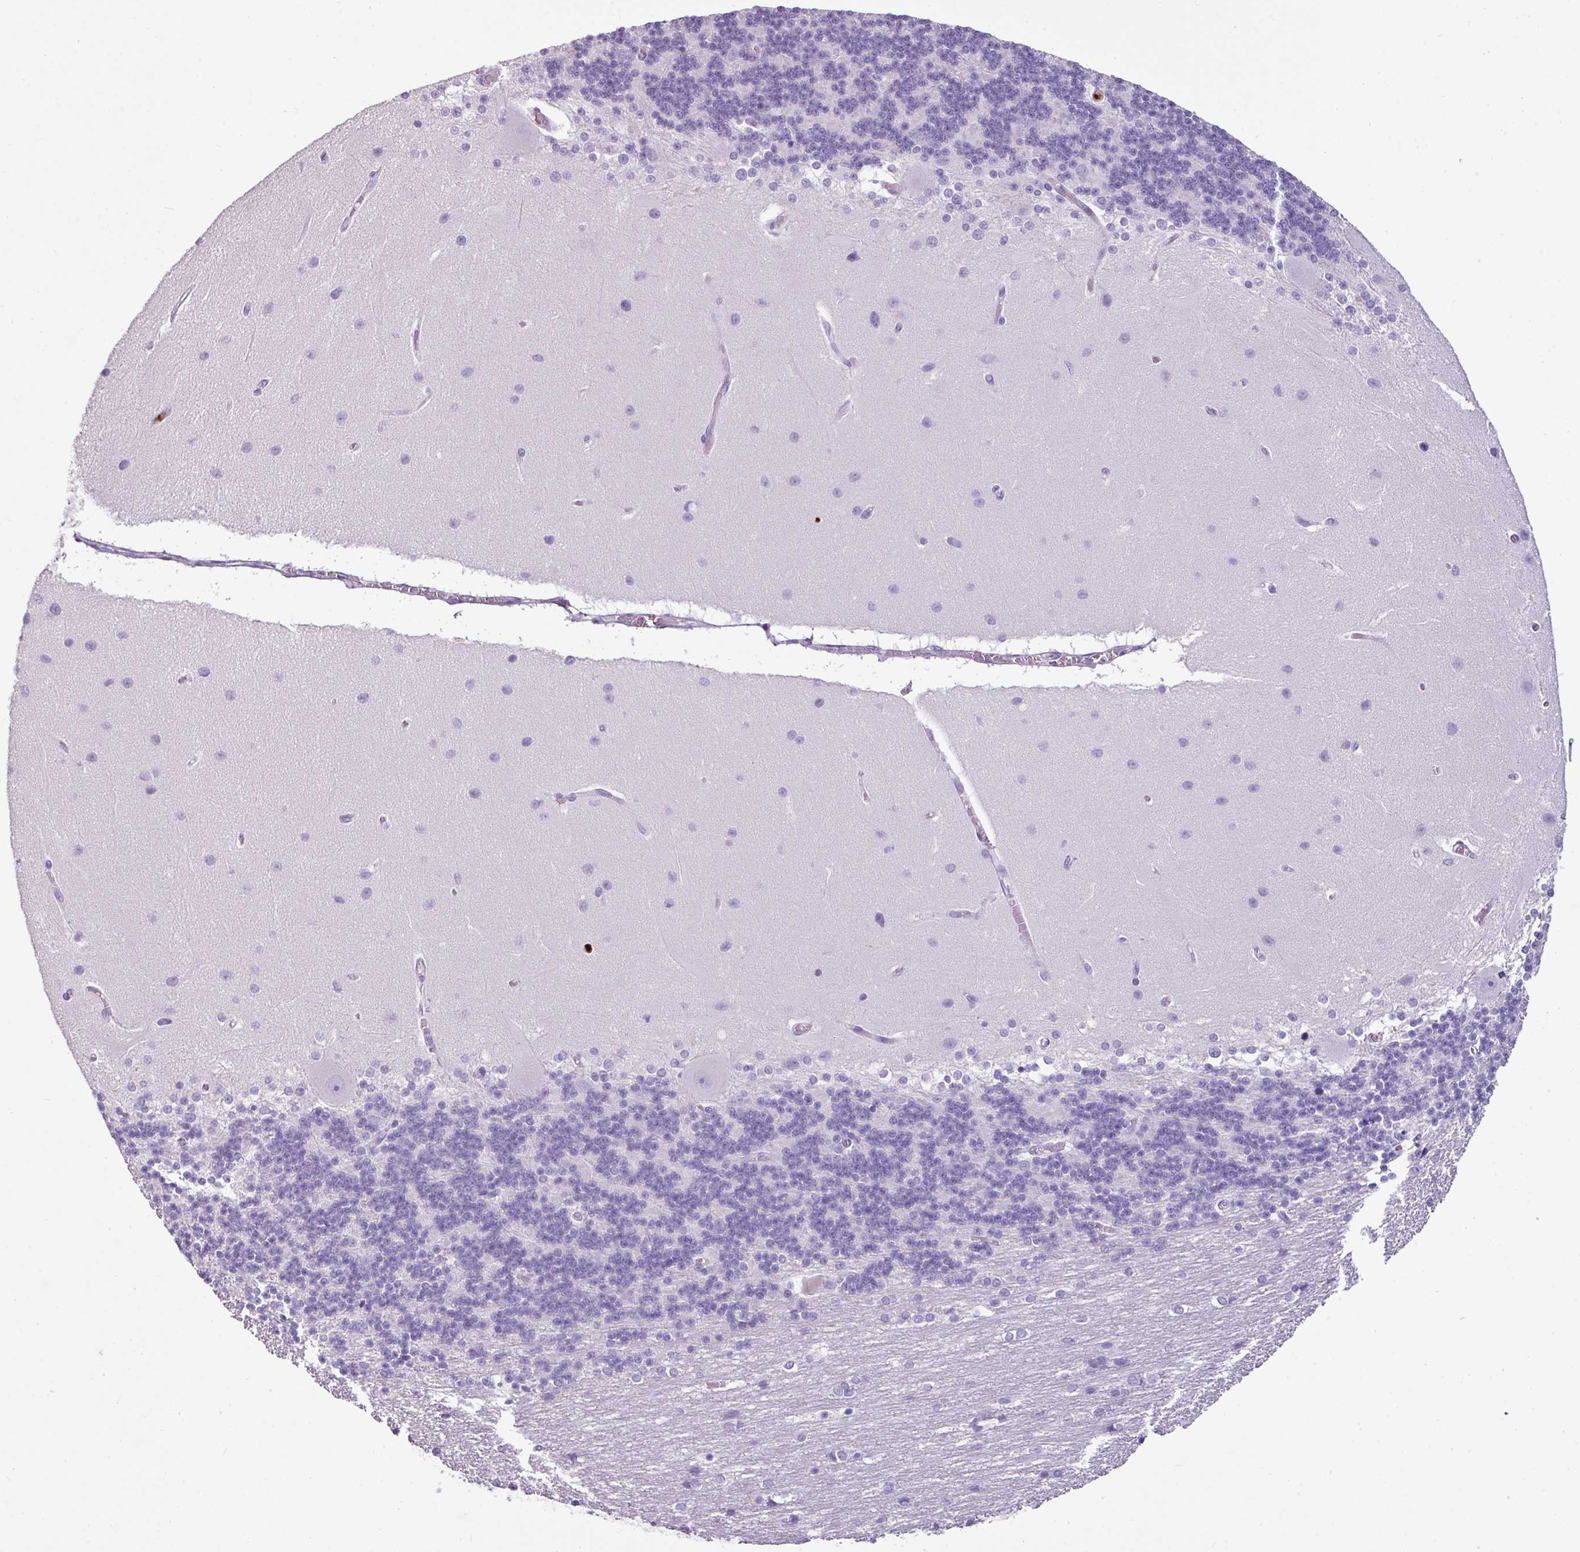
{"staining": {"intensity": "negative", "quantity": "none", "location": "none"}, "tissue": "cerebellum", "cell_type": "Cells in granular layer", "image_type": "normal", "snomed": [{"axis": "morphology", "description": "Normal tissue, NOS"}, {"axis": "topography", "description": "Cerebellum"}], "caption": "A high-resolution photomicrograph shows IHC staining of normal cerebellum, which displays no significant expression in cells in granular layer. The staining is performed using DAB (3,3'-diaminobenzidine) brown chromogen with nuclei counter-stained in using hematoxylin.", "gene": "CTSG", "patient": {"sex": "female", "age": 54}}